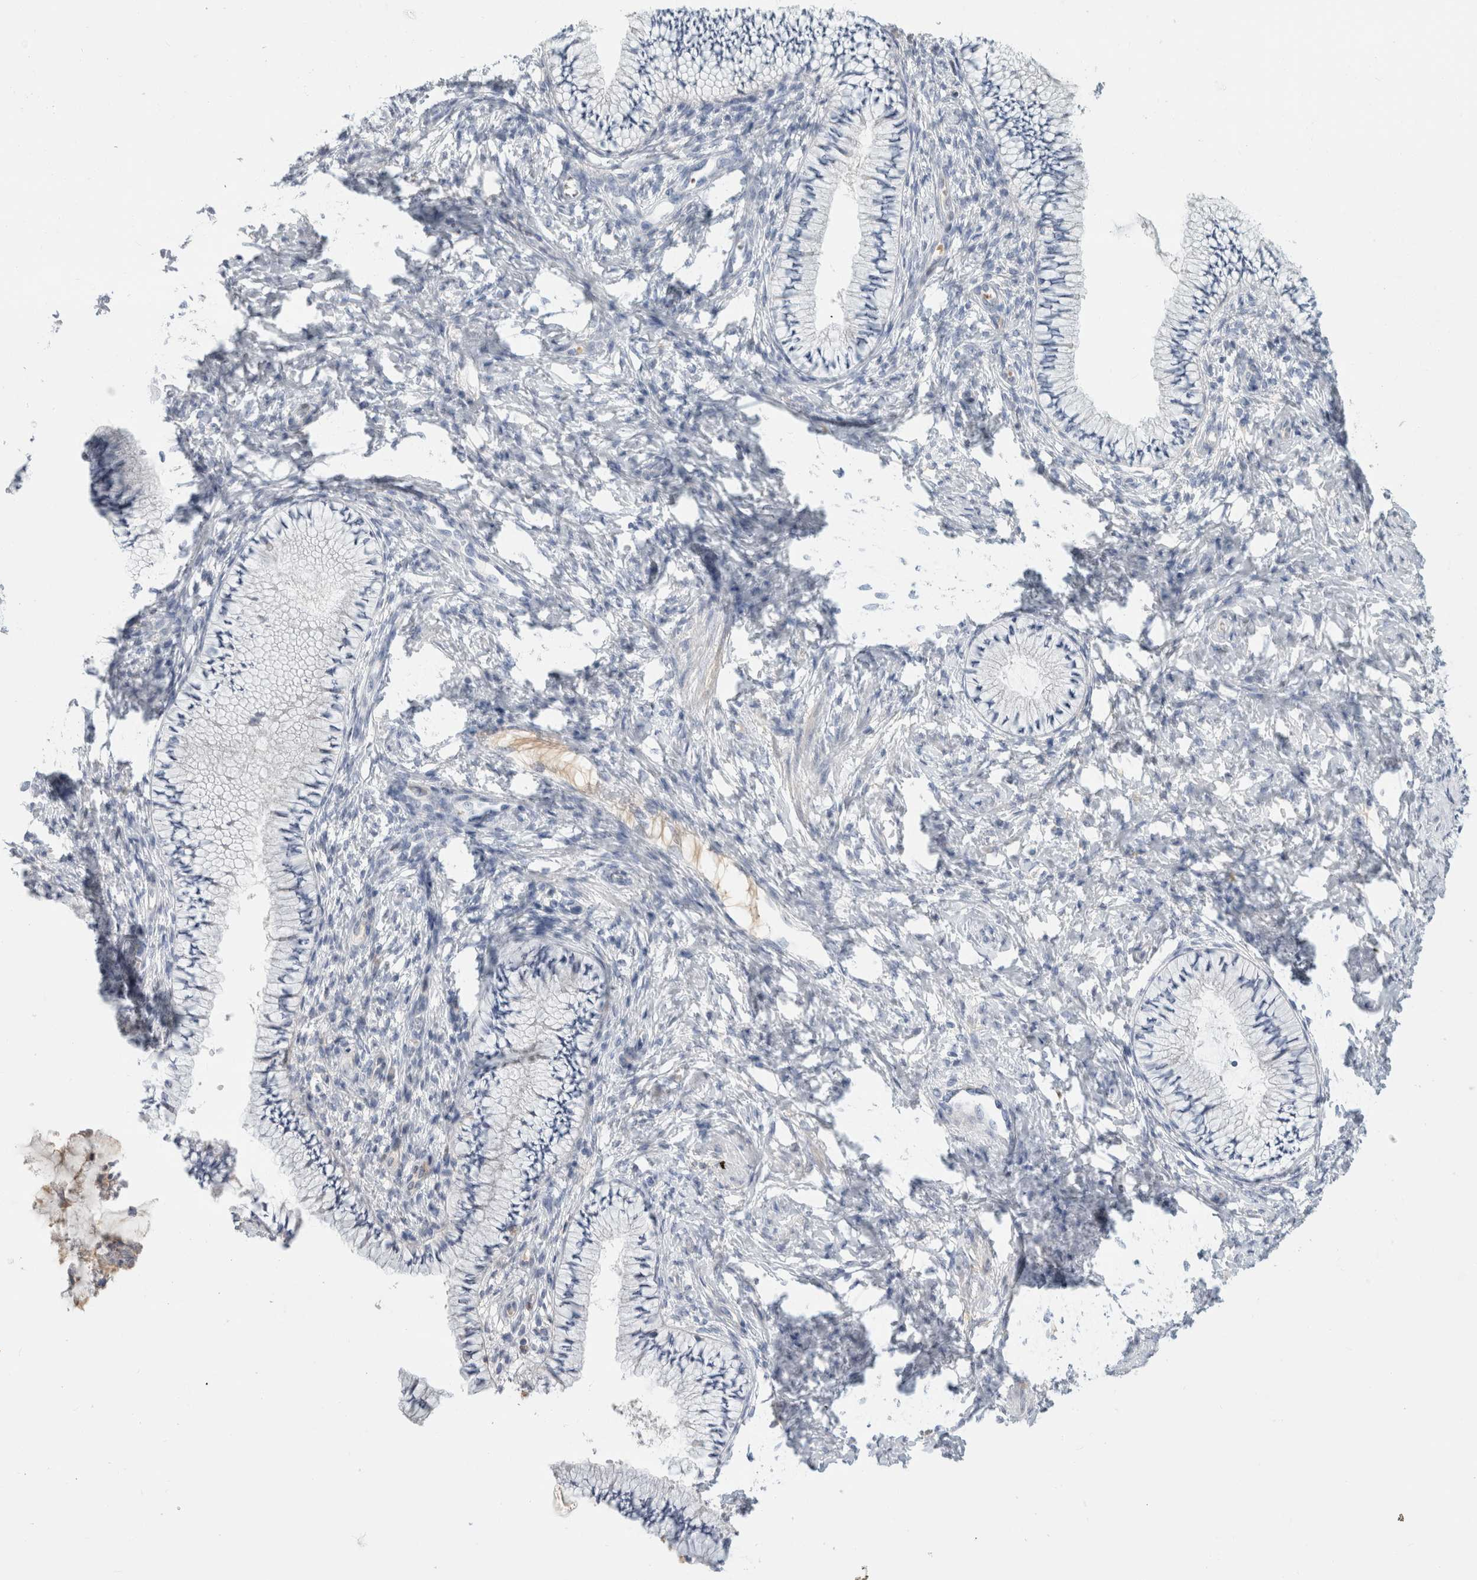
{"staining": {"intensity": "negative", "quantity": "none", "location": "none"}, "tissue": "cervix", "cell_type": "Glandular cells", "image_type": "normal", "snomed": [{"axis": "morphology", "description": "Normal tissue, NOS"}, {"axis": "topography", "description": "Cervix"}], "caption": "Protein analysis of unremarkable cervix shows no significant expression in glandular cells. (Stains: DAB (3,3'-diaminobenzidine) immunohistochemistry with hematoxylin counter stain, Microscopy: brightfield microscopy at high magnification).", "gene": "SCGB1A1", "patient": {"sex": "female", "age": 36}}